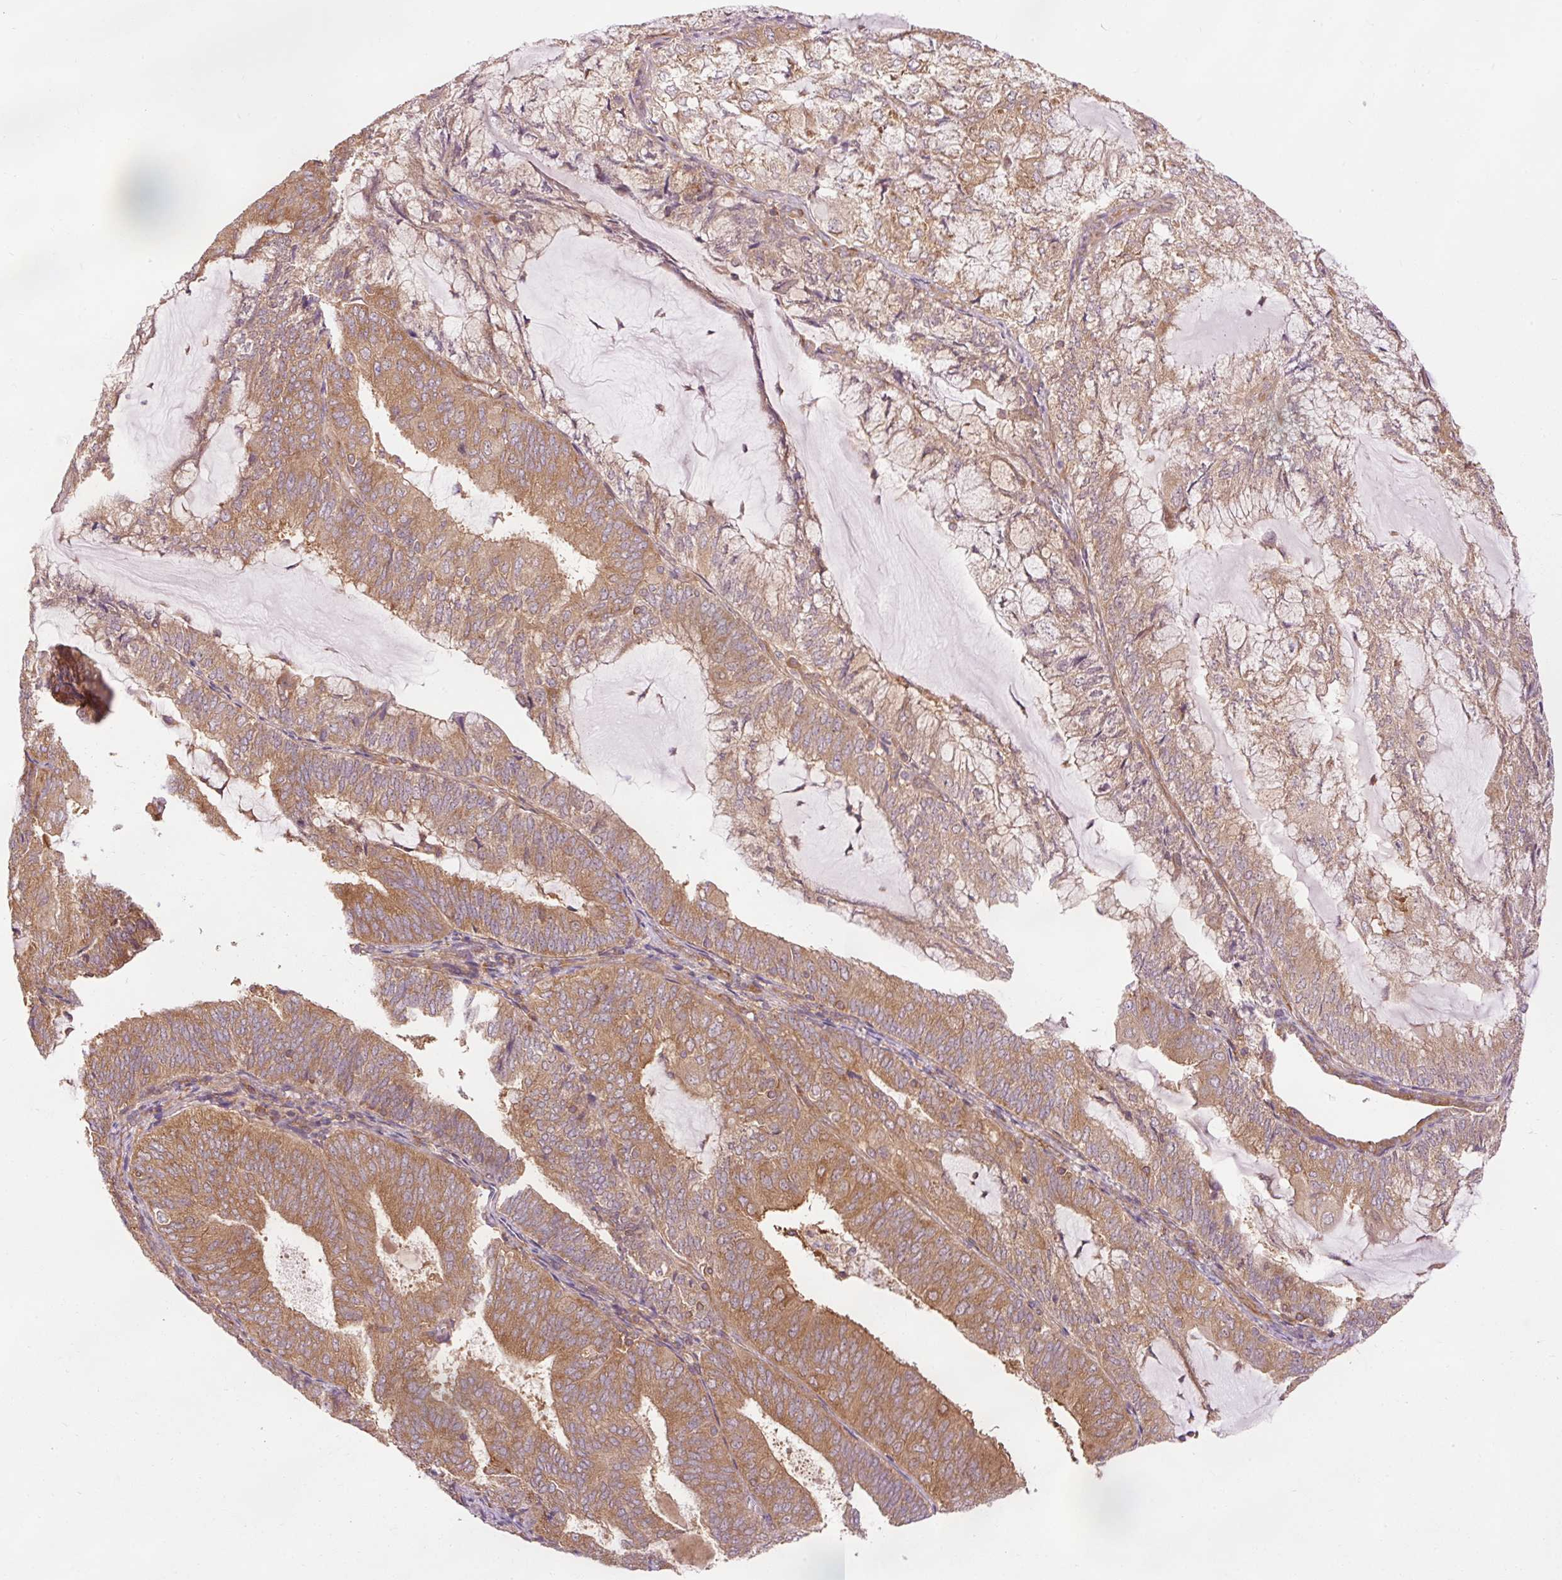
{"staining": {"intensity": "moderate", "quantity": ">75%", "location": "cytoplasmic/membranous"}, "tissue": "endometrial cancer", "cell_type": "Tumor cells", "image_type": "cancer", "snomed": [{"axis": "morphology", "description": "Adenocarcinoma, NOS"}, {"axis": "topography", "description": "Endometrium"}], "caption": "DAB immunohistochemical staining of human endometrial cancer (adenocarcinoma) displays moderate cytoplasmic/membranous protein expression in approximately >75% of tumor cells. (DAB IHC with brightfield microscopy, high magnification).", "gene": "PDAP1", "patient": {"sex": "female", "age": 81}}